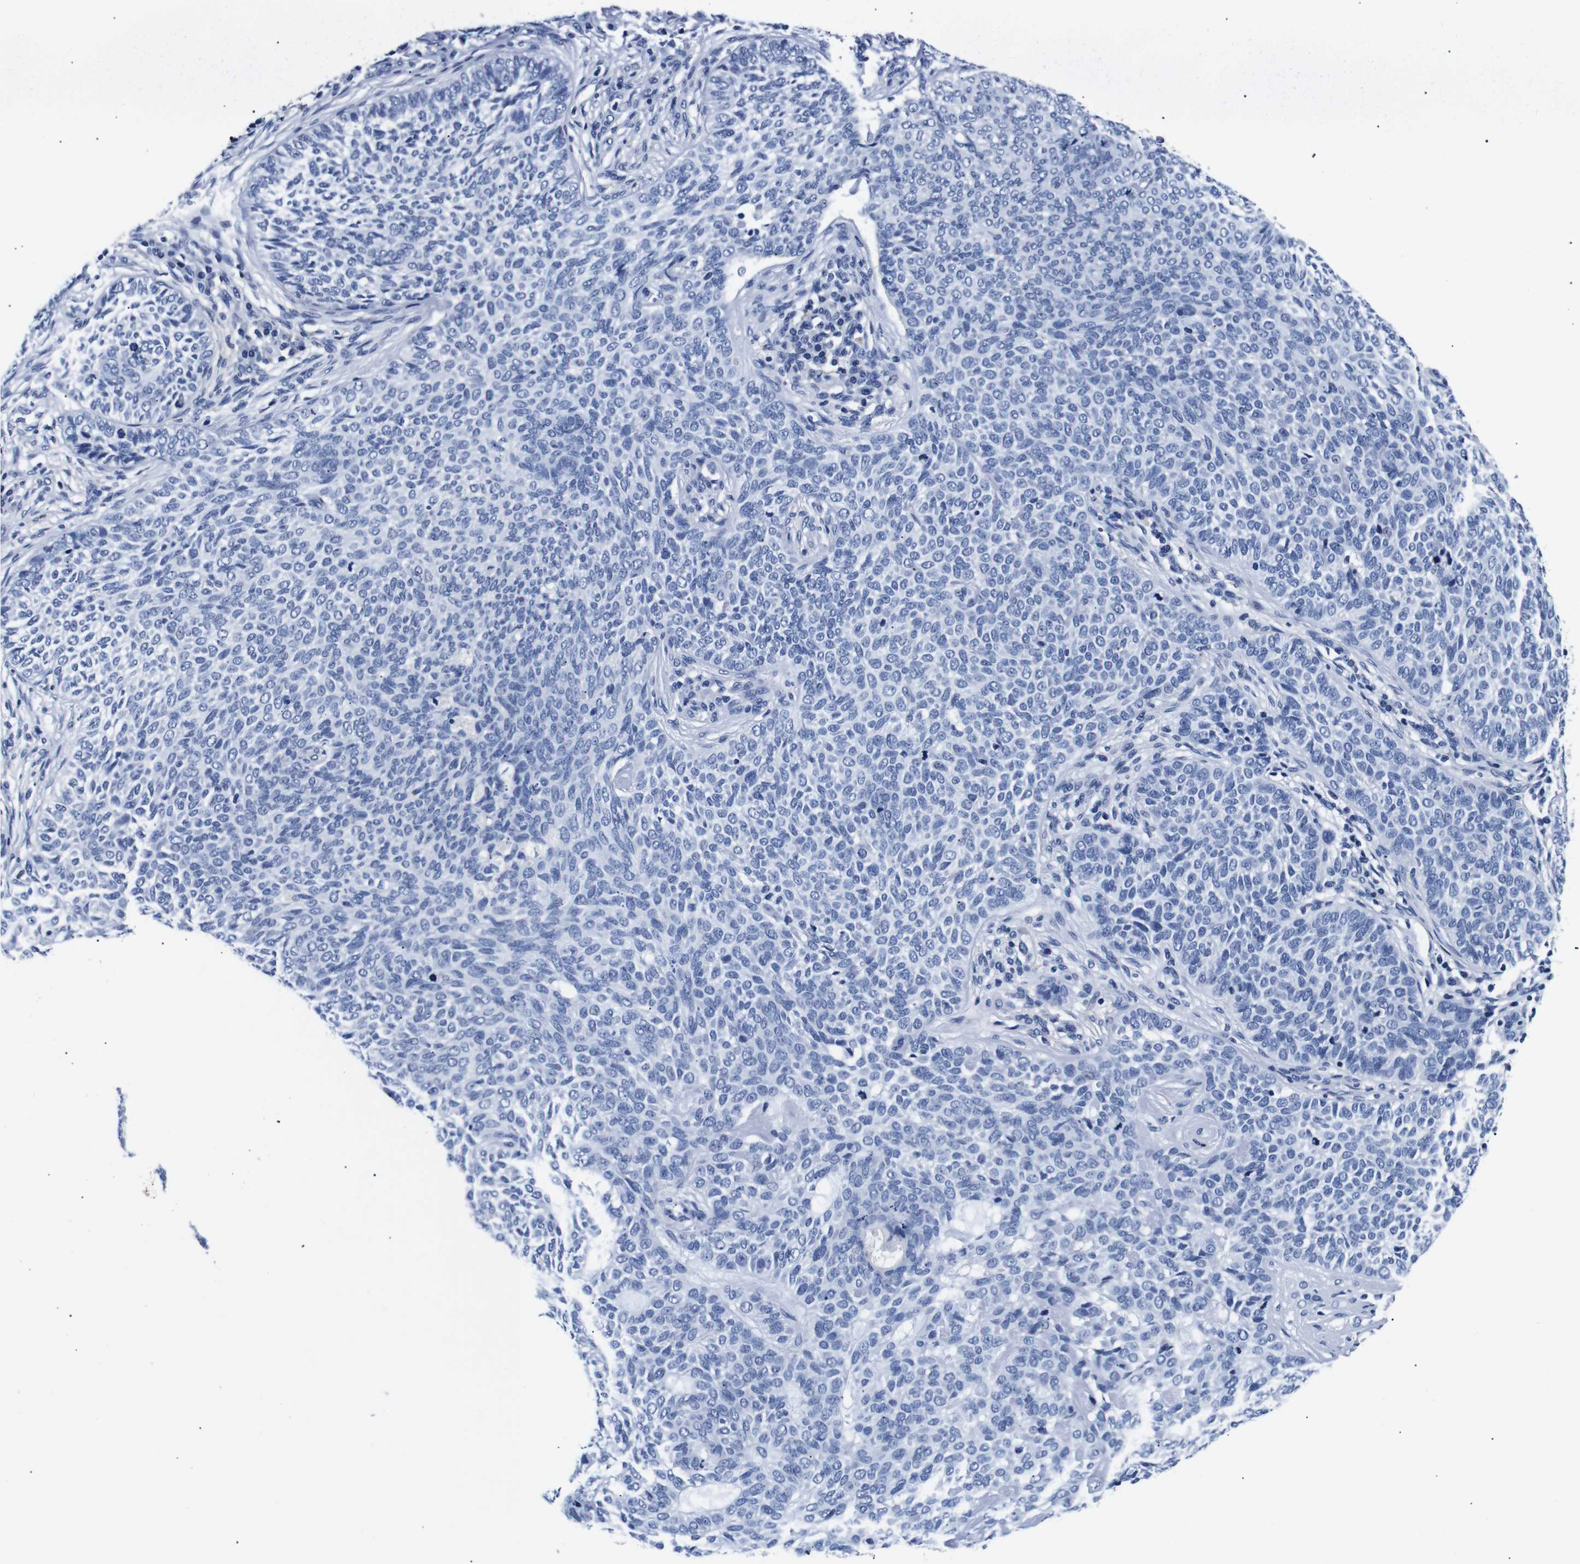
{"staining": {"intensity": "negative", "quantity": "none", "location": "none"}, "tissue": "skin cancer", "cell_type": "Tumor cells", "image_type": "cancer", "snomed": [{"axis": "morphology", "description": "Basal cell carcinoma"}, {"axis": "topography", "description": "Skin"}], "caption": "An image of basal cell carcinoma (skin) stained for a protein exhibits no brown staining in tumor cells.", "gene": "GAP43", "patient": {"sex": "male", "age": 87}}